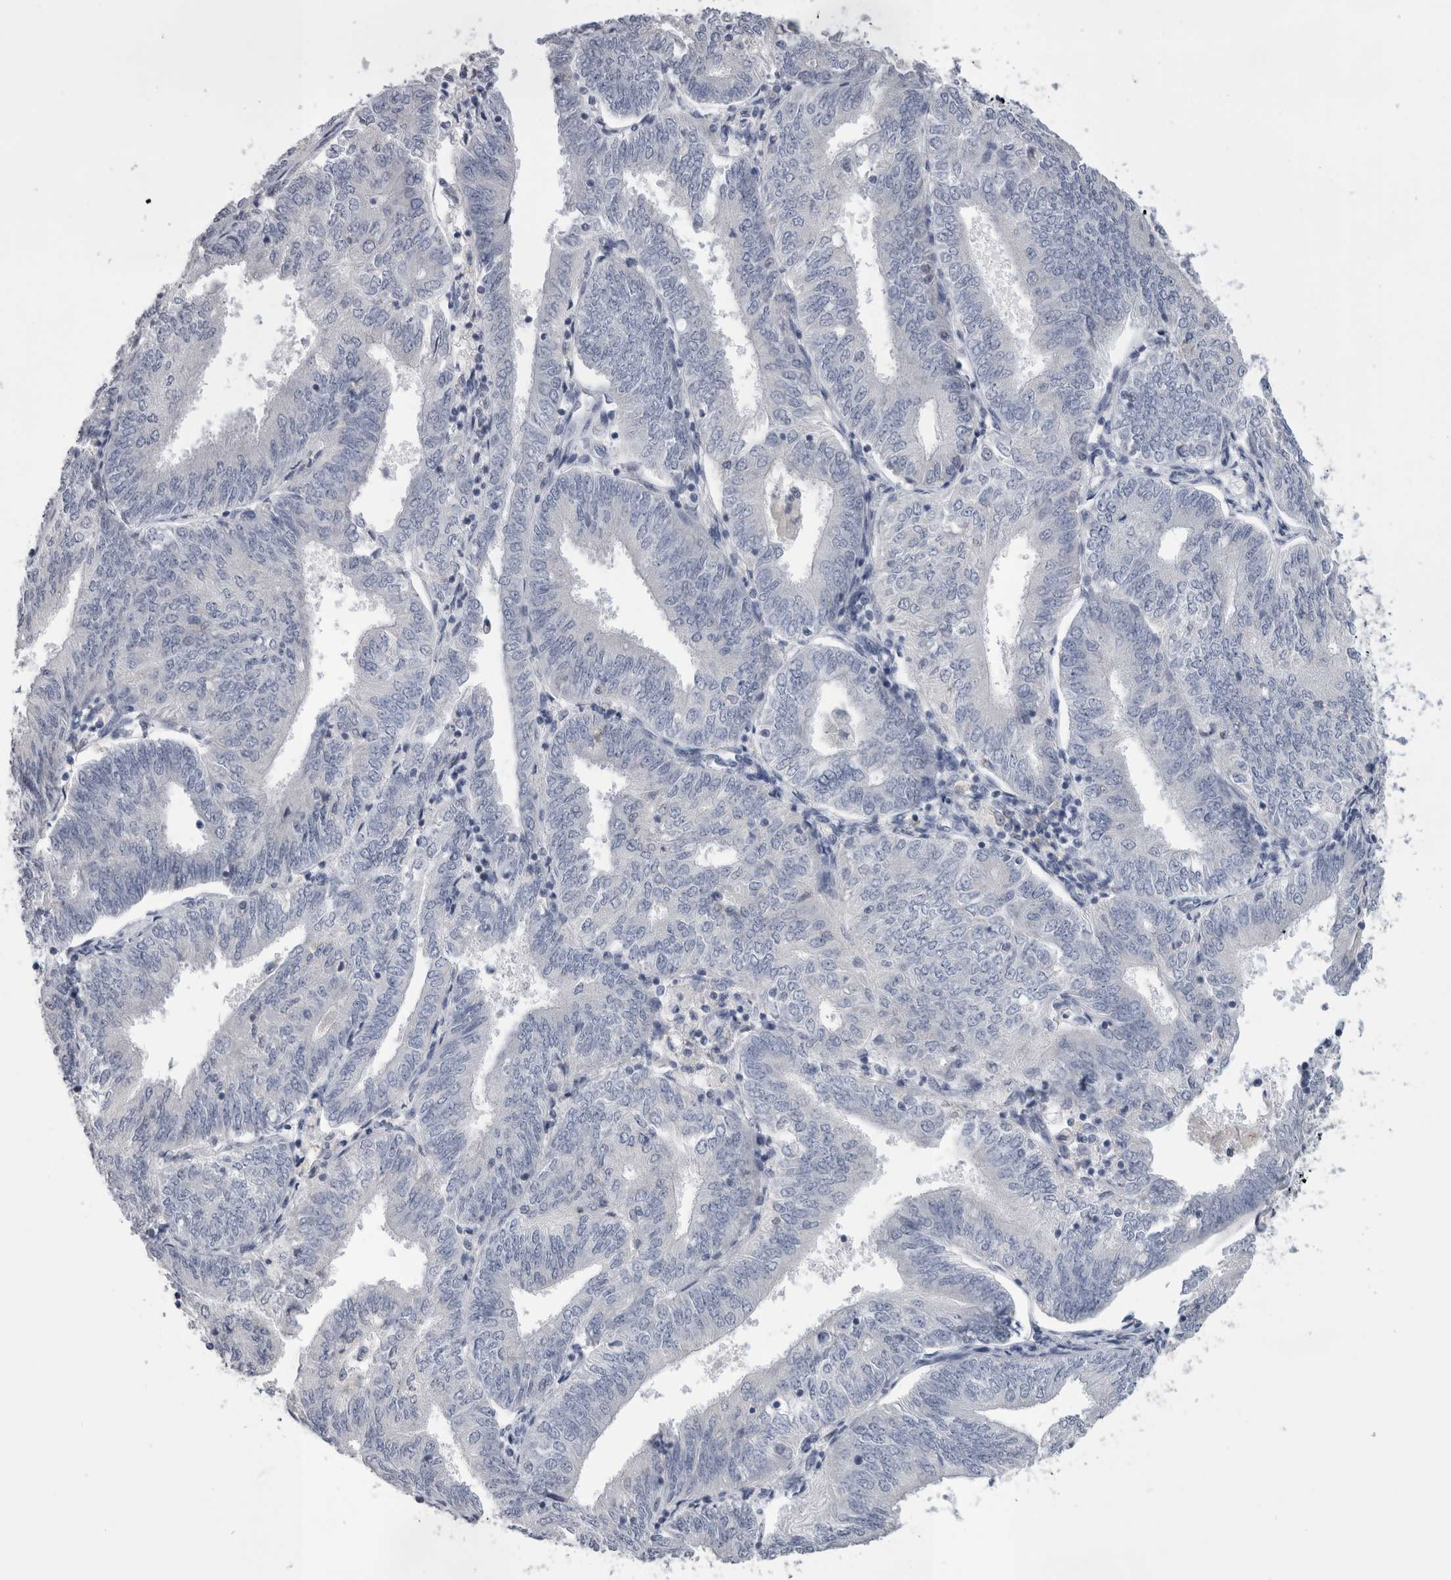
{"staining": {"intensity": "negative", "quantity": "none", "location": "none"}, "tissue": "endometrial cancer", "cell_type": "Tumor cells", "image_type": "cancer", "snomed": [{"axis": "morphology", "description": "Adenocarcinoma, NOS"}, {"axis": "topography", "description": "Endometrium"}], "caption": "An IHC micrograph of endometrial cancer is shown. There is no staining in tumor cells of endometrial cancer.", "gene": "DHRS4", "patient": {"sex": "female", "age": 58}}